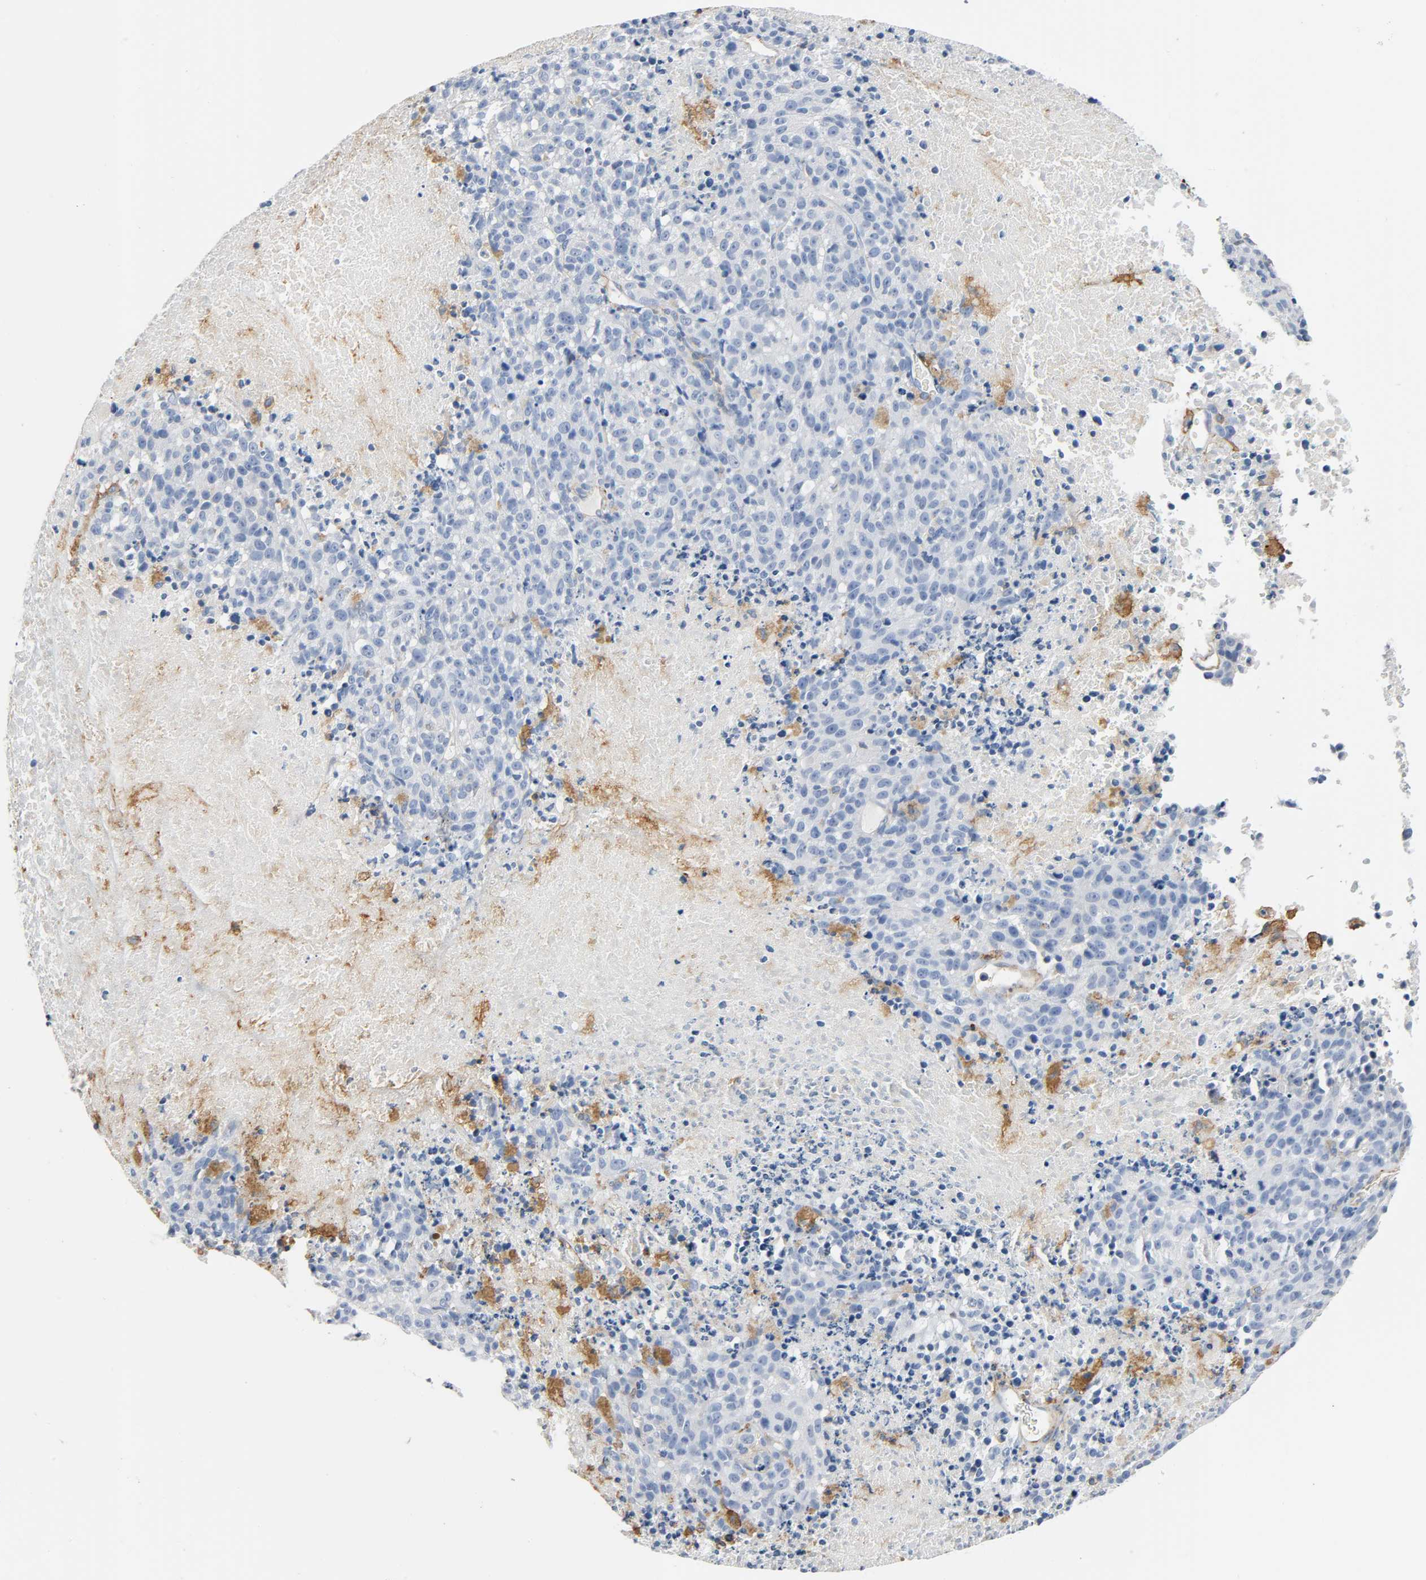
{"staining": {"intensity": "negative", "quantity": "none", "location": "none"}, "tissue": "melanoma", "cell_type": "Tumor cells", "image_type": "cancer", "snomed": [{"axis": "morphology", "description": "Malignant melanoma, Metastatic site"}, {"axis": "topography", "description": "Cerebral cortex"}], "caption": "Human malignant melanoma (metastatic site) stained for a protein using immunohistochemistry (IHC) reveals no positivity in tumor cells.", "gene": "ANPEP", "patient": {"sex": "female", "age": 52}}